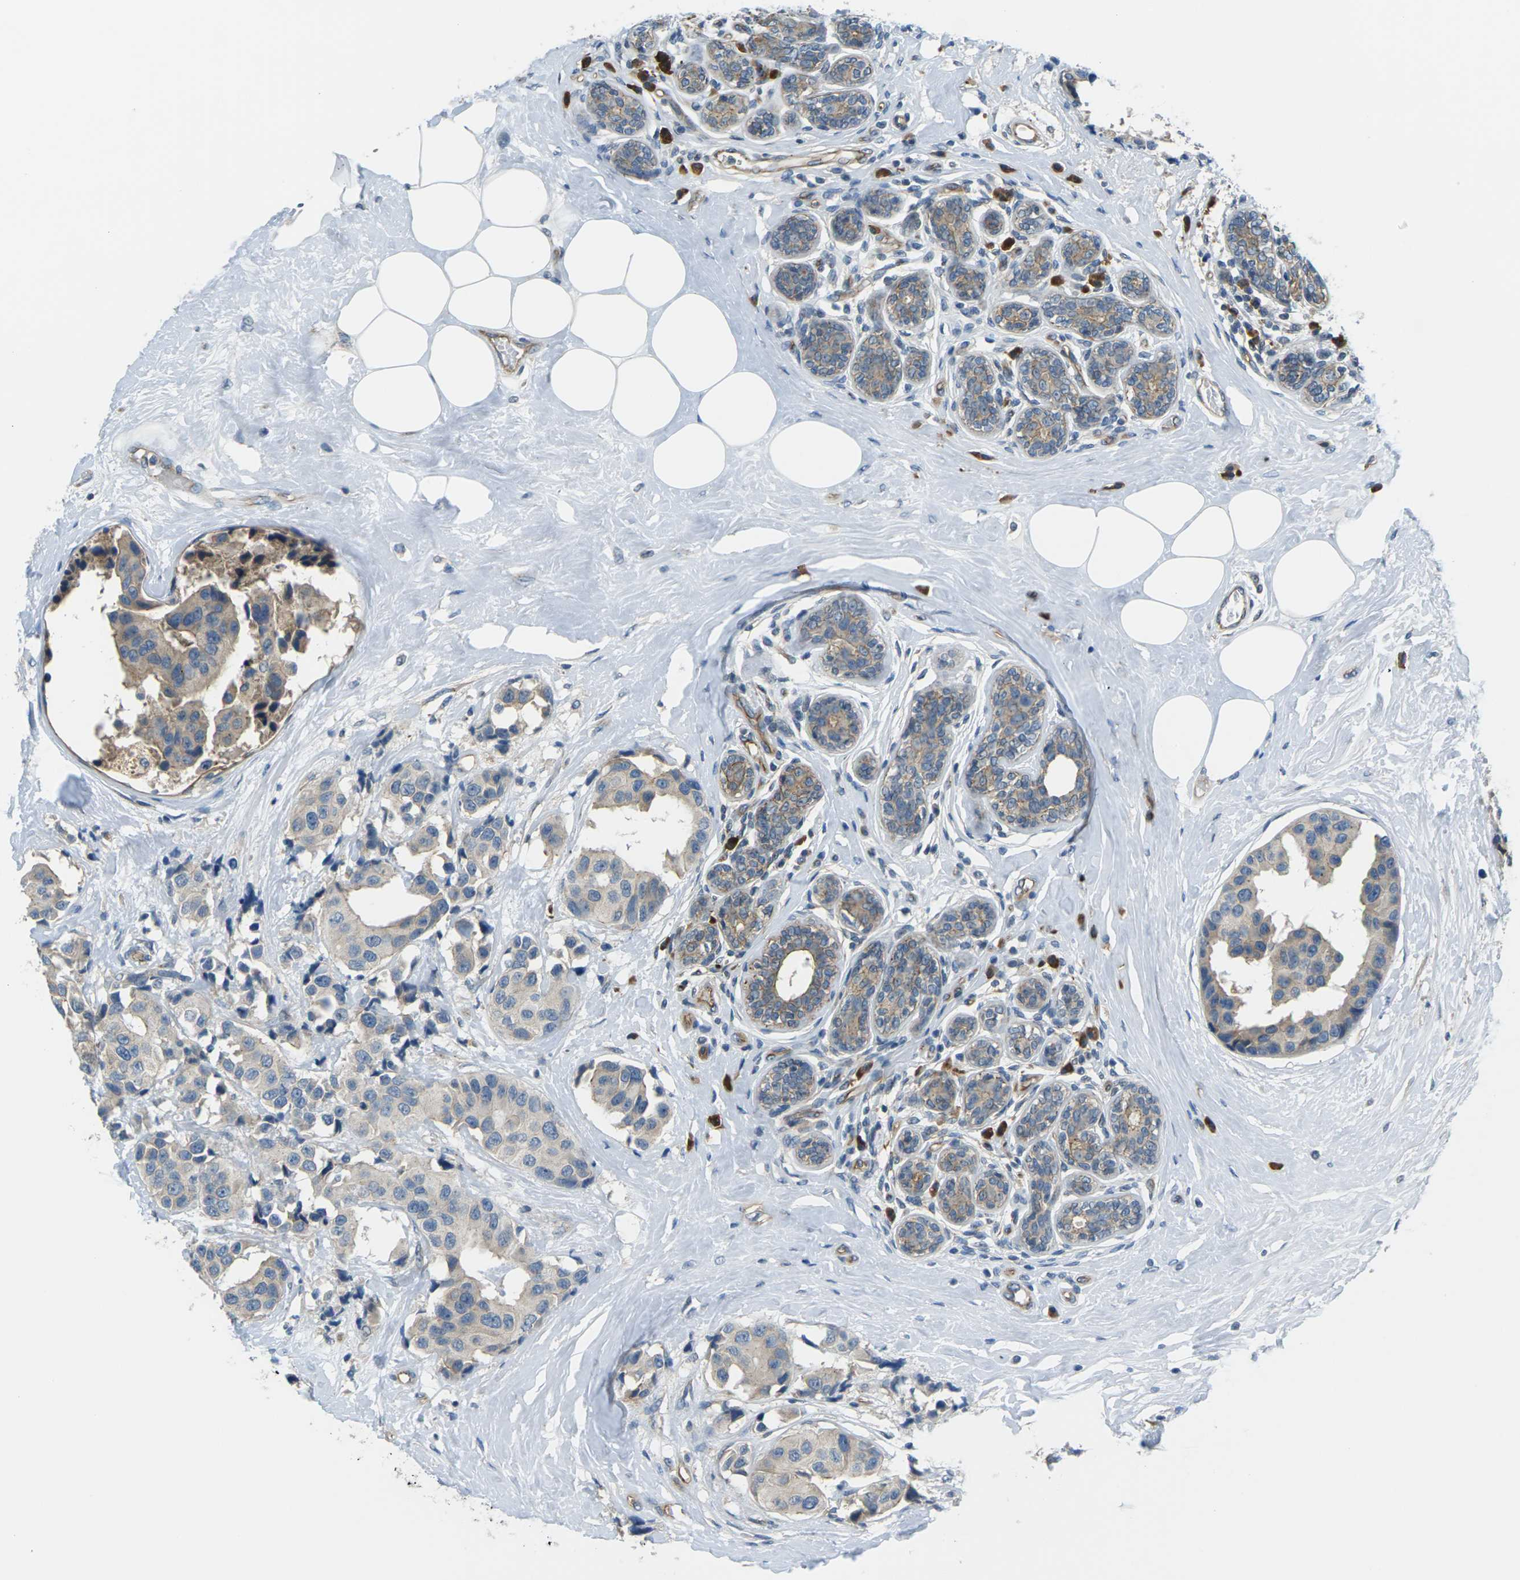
{"staining": {"intensity": "weak", "quantity": "<25%", "location": "cytoplasmic/membranous"}, "tissue": "breast cancer", "cell_type": "Tumor cells", "image_type": "cancer", "snomed": [{"axis": "morphology", "description": "Normal tissue, NOS"}, {"axis": "morphology", "description": "Duct carcinoma"}, {"axis": "topography", "description": "Breast"}], "caption": "A high-resolution photomicrograph shows immunohistochemistry staining of breast cancer, which demonstrates no significant expression in tumor cells. (DAB immunohistochemistry with hematoxylin counter stain).", "gene": "SLC13A3", "patient": {"sex": "female", "age": 39}}